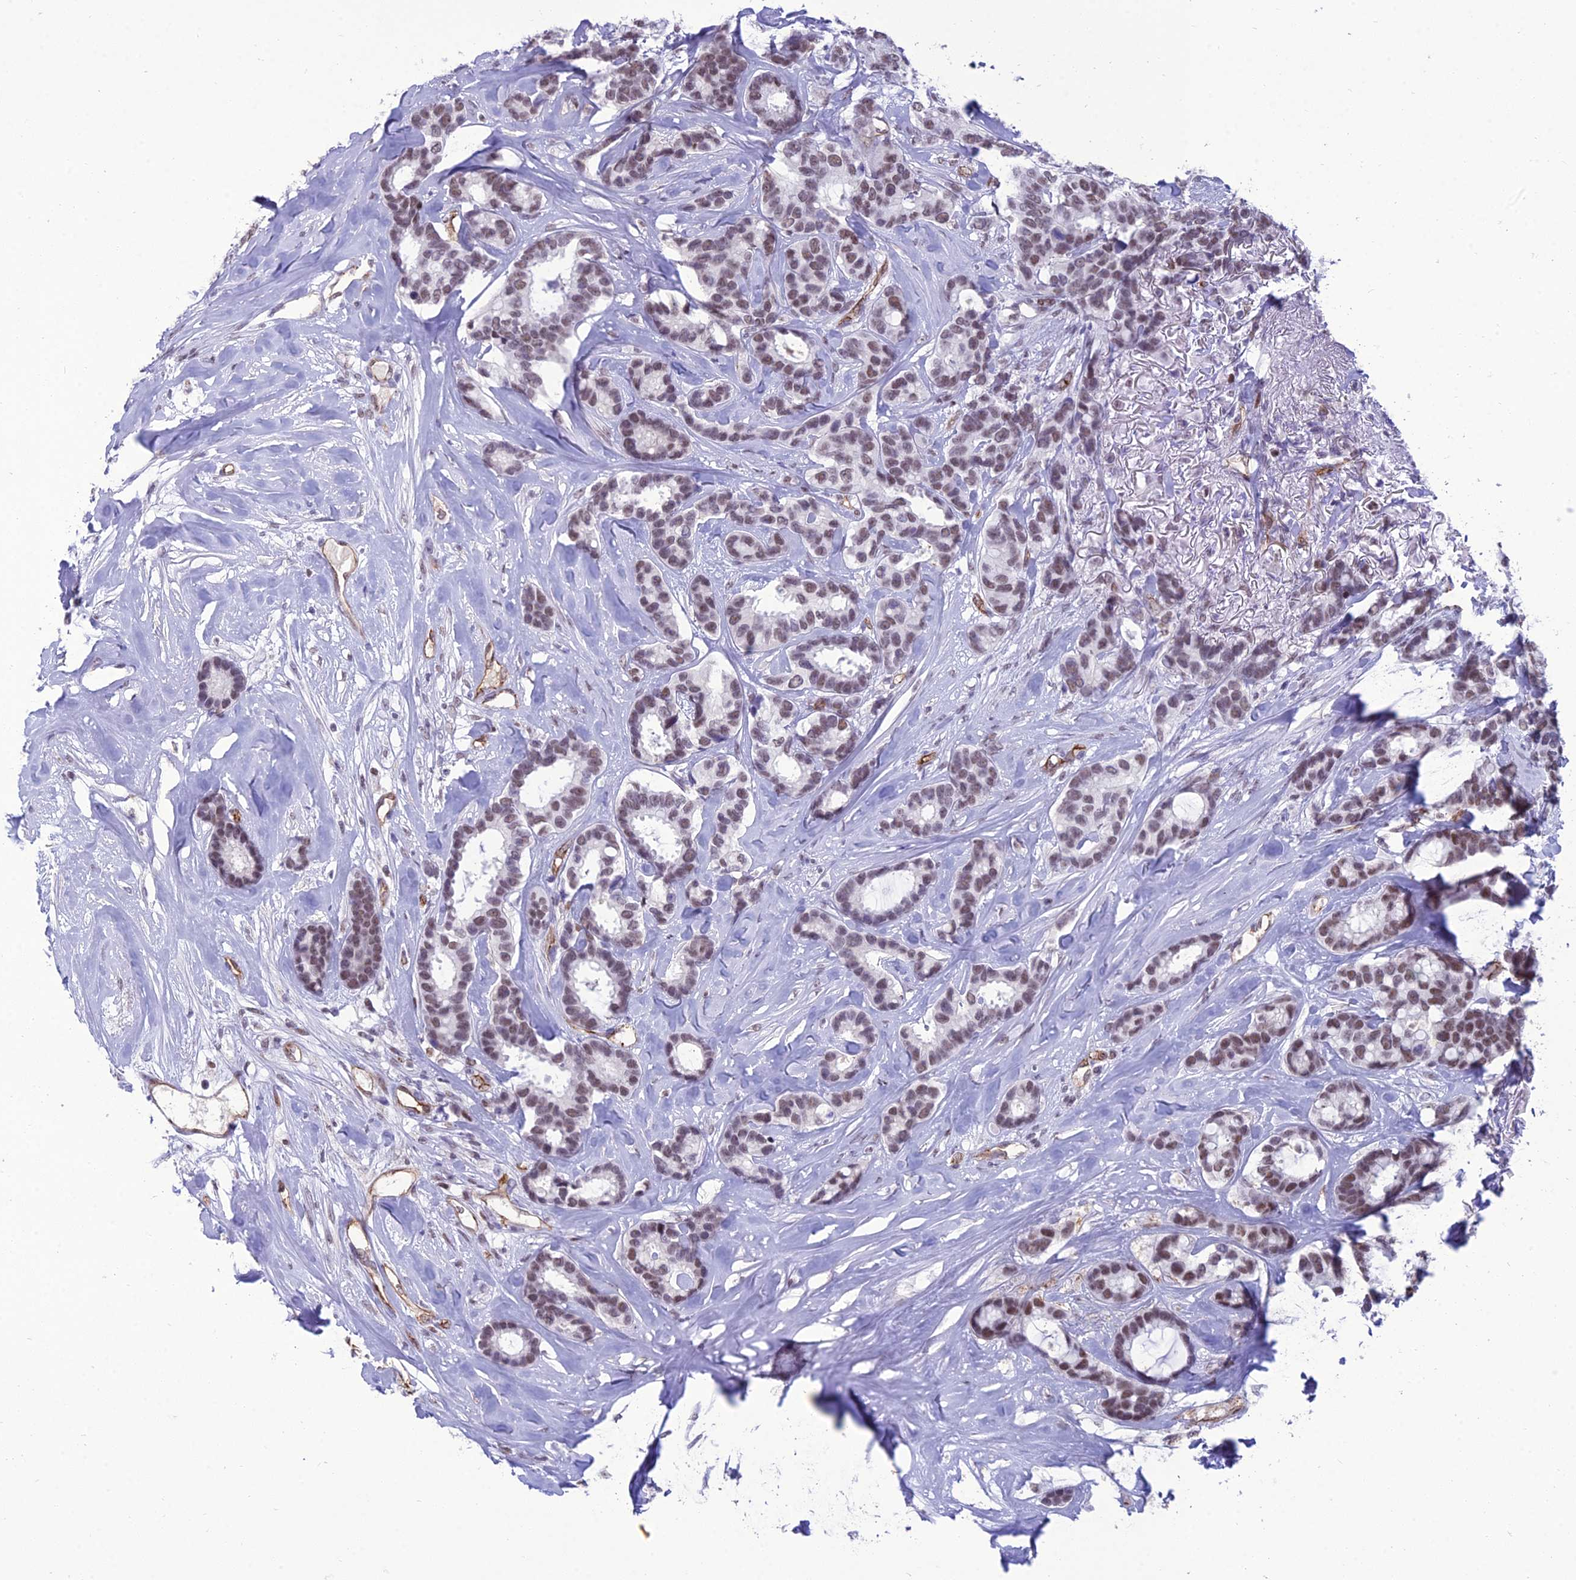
{"staining": {"intensity": "weak", "quantity": ">75%", "location": "nuclear"}, "tissue": "breast cancer", "cell_type": "Tumor cells", "image_type": "cancer", "snomed": [{"axis": "morphology", "description": "Duct carcinoma"}, {"axis": "topography", "description": "Breast"}], "caption": "An IHC image of neoplastic tissue is shown. Protein staining in brown highlights weak nuclear positivity in breast cancer (infiltrating ductal carcinoma) within tumor cells.", "gene": "RANBP3", "patient": {"sex": "female", "age": 87}}